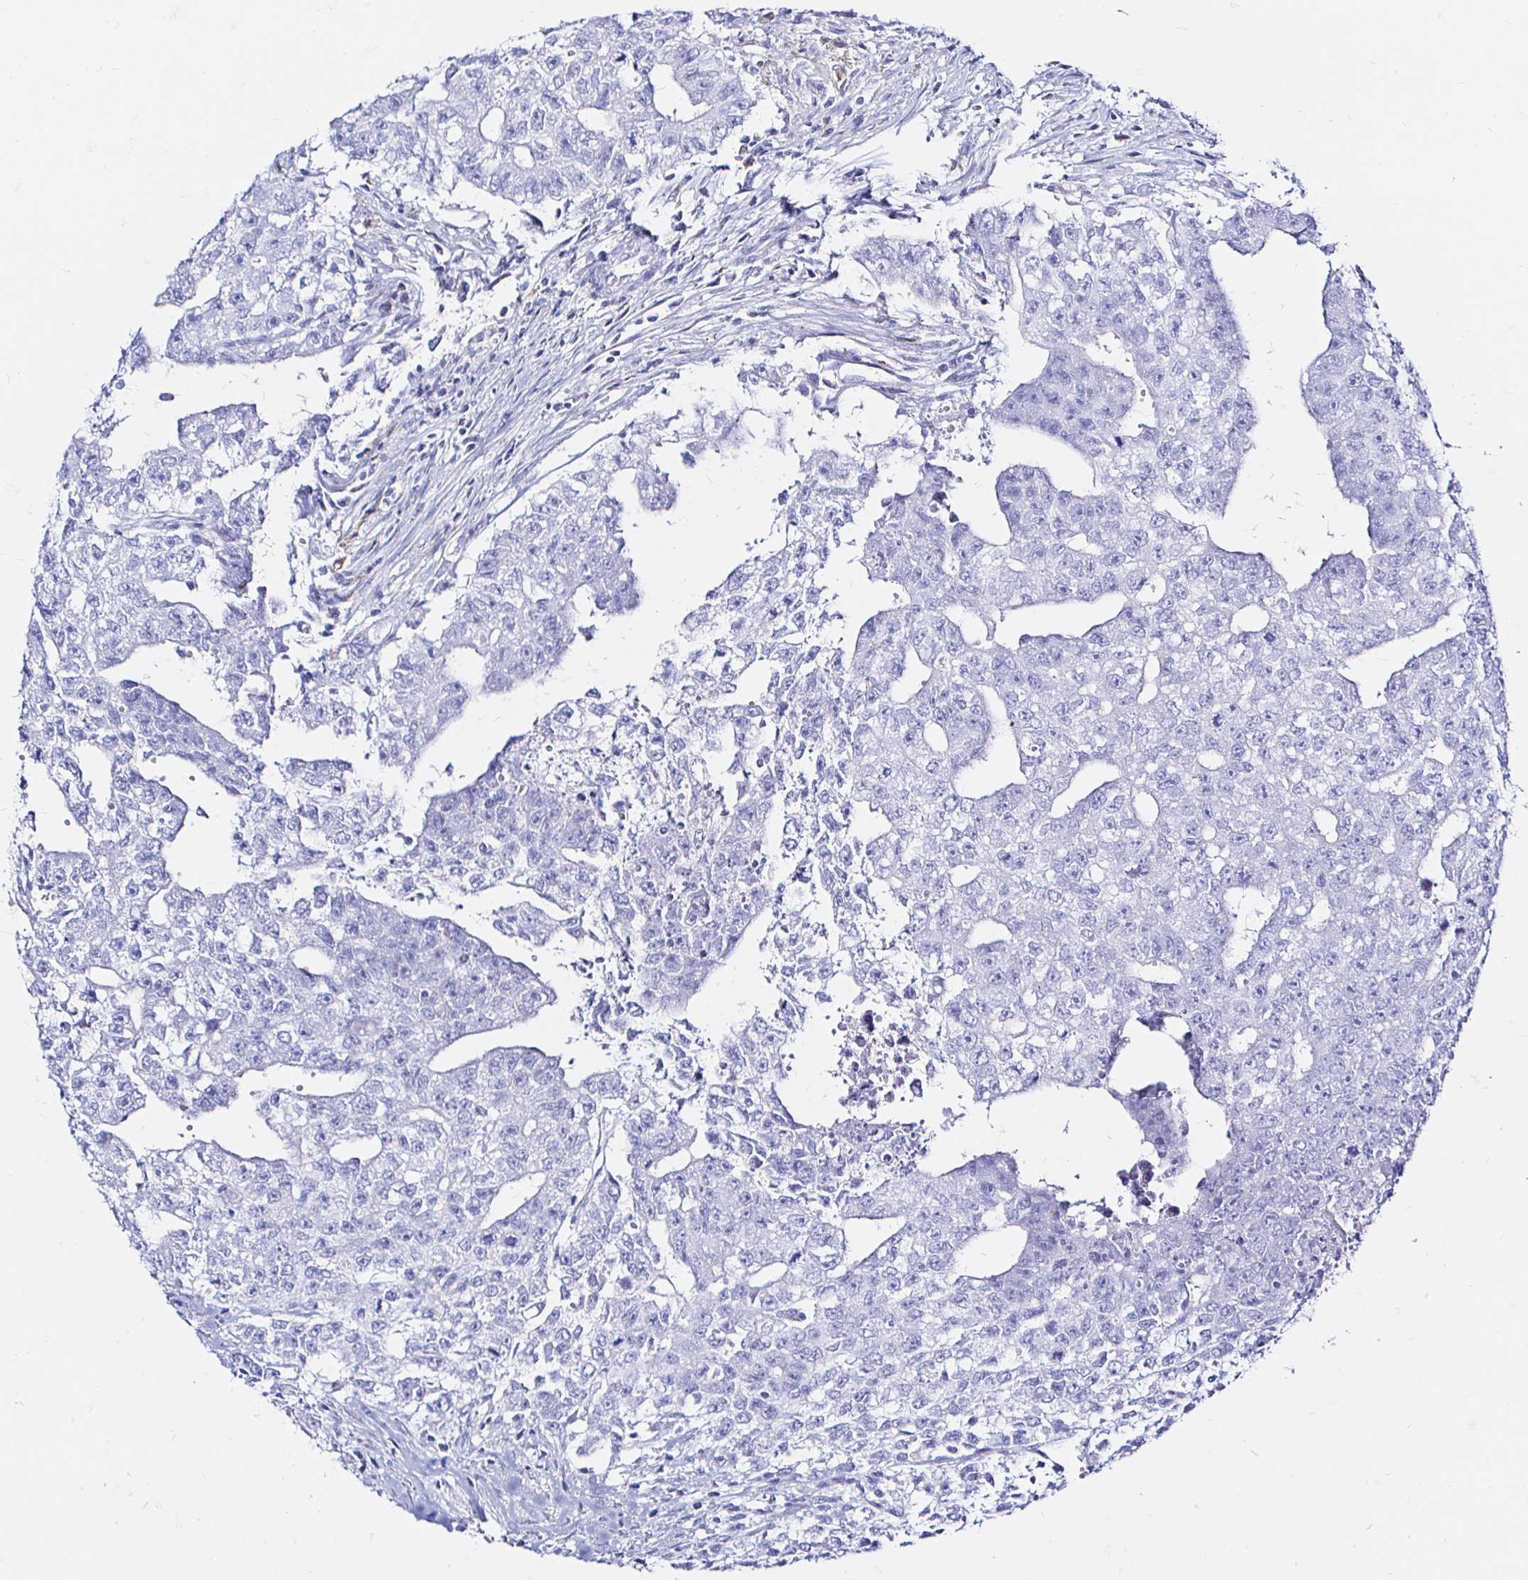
{"staining": {"intensity": "negative", "quantity": "none", "location": "none"}, "tissue": "testis cancer", "cell_type": "Tumor cells", "image_type": "cancer", "snomed": [{"axis": "morphology", "description": "Carcinoma, Embryonal, NOS"}, {"axis": "morphology", "description": "Teratoma, malignant, NOS"}, {"axis": "topography", "description": "Testis"}], "caption": "Tumor cells are negative for brown protein staining in testis embryonal carcinoma.", "gene": "ZNF432", "patient": {"sex": "male", "age": 24}}